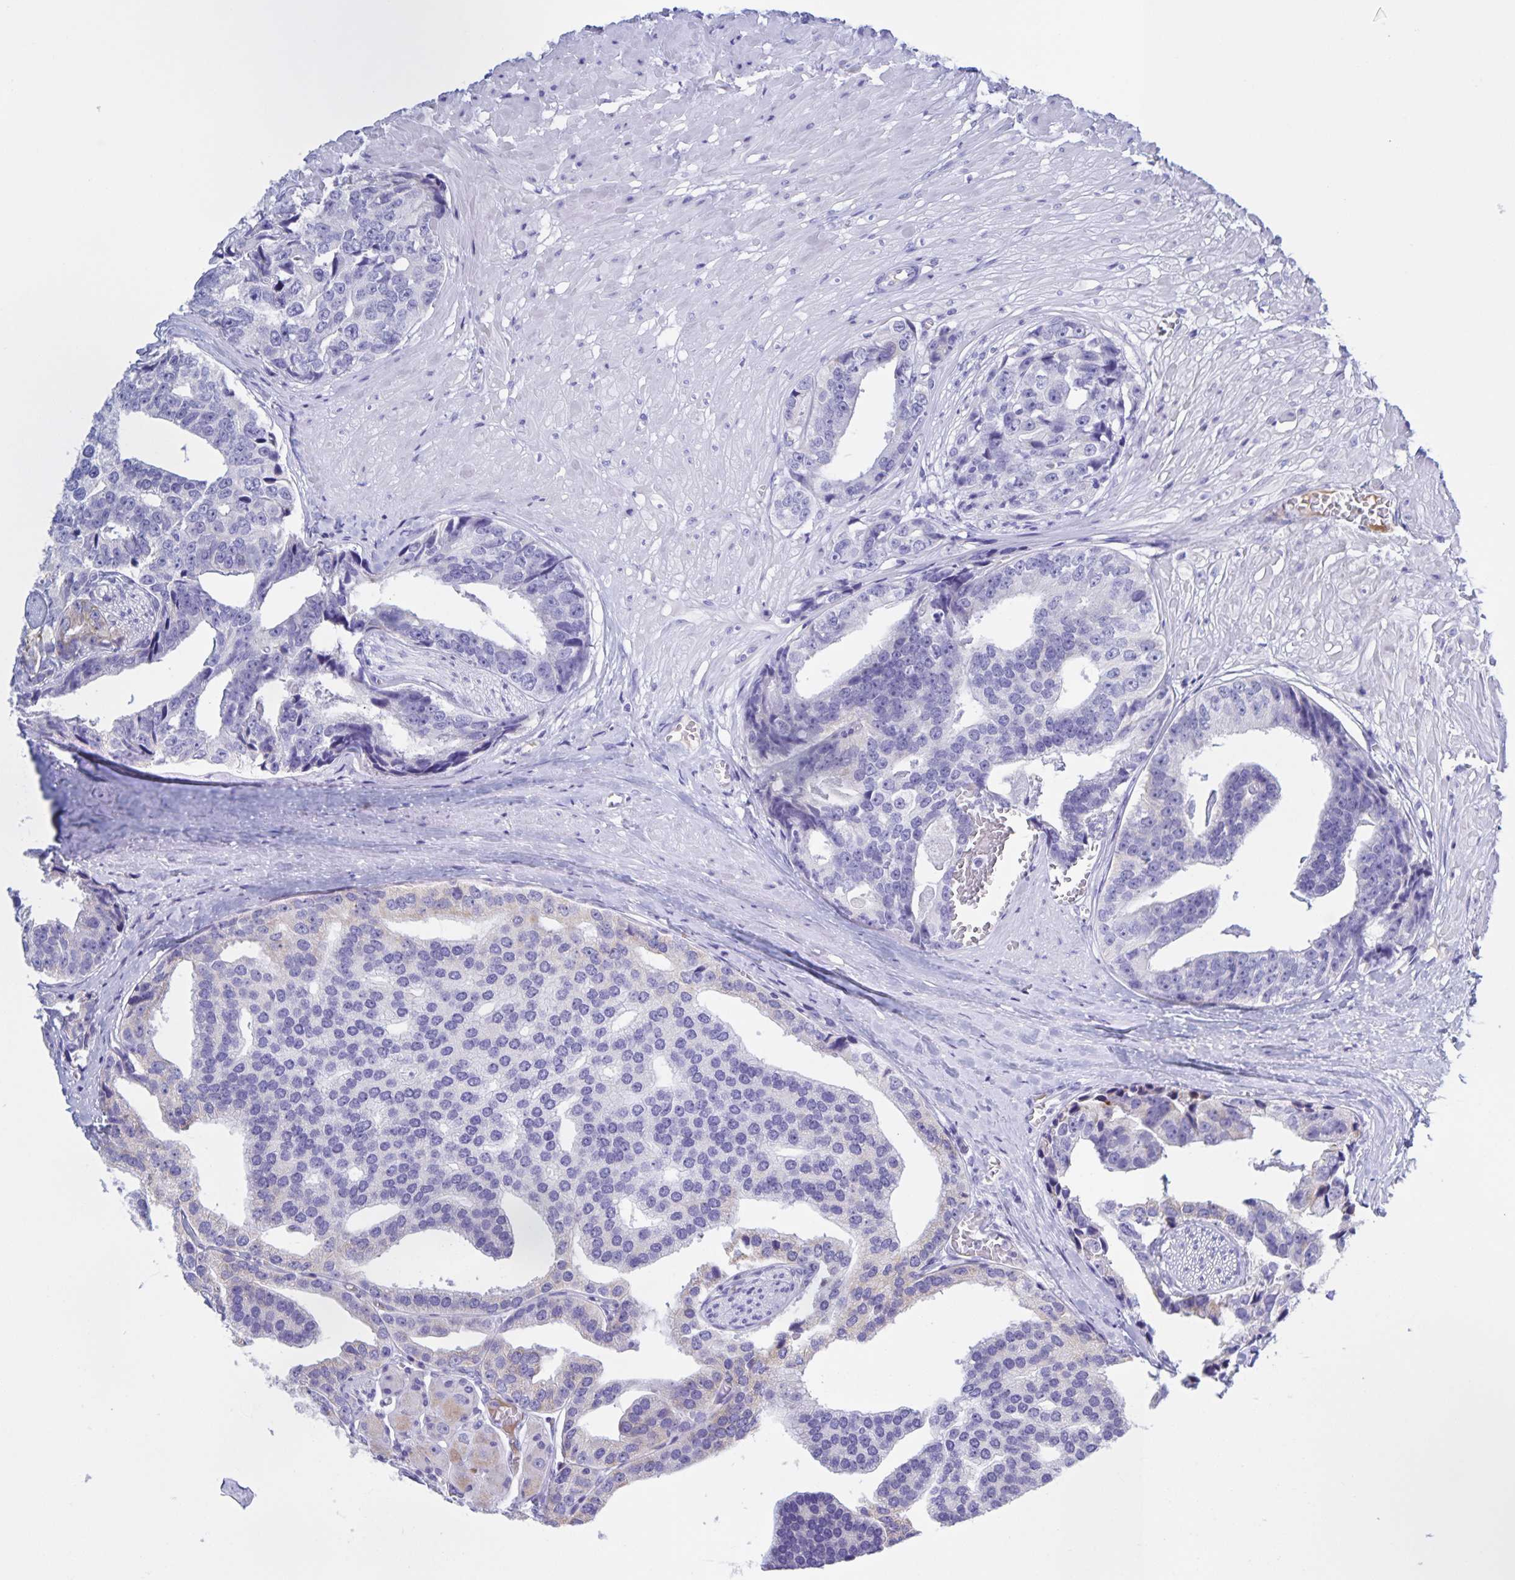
{"staining": {"intensity": "weak", "quantity": "<25%", "location": "cytoplasmic/membranous"}, "tissue": "prostate cancer", "cell_type": "Tumor cells", "image_type": "cancer", "snomed": [{"axis": "morphology", "description": "Adenocarcinoma, High grade"}, {"axis": "topography", "description": "Prostate"}], "caption": "Immunohistochemical staining of human prostate cancer demonstrates no significant staining in tumor cells.", "gene": "CATSPER4", "patient": {"sex": "male", "age": 71}}